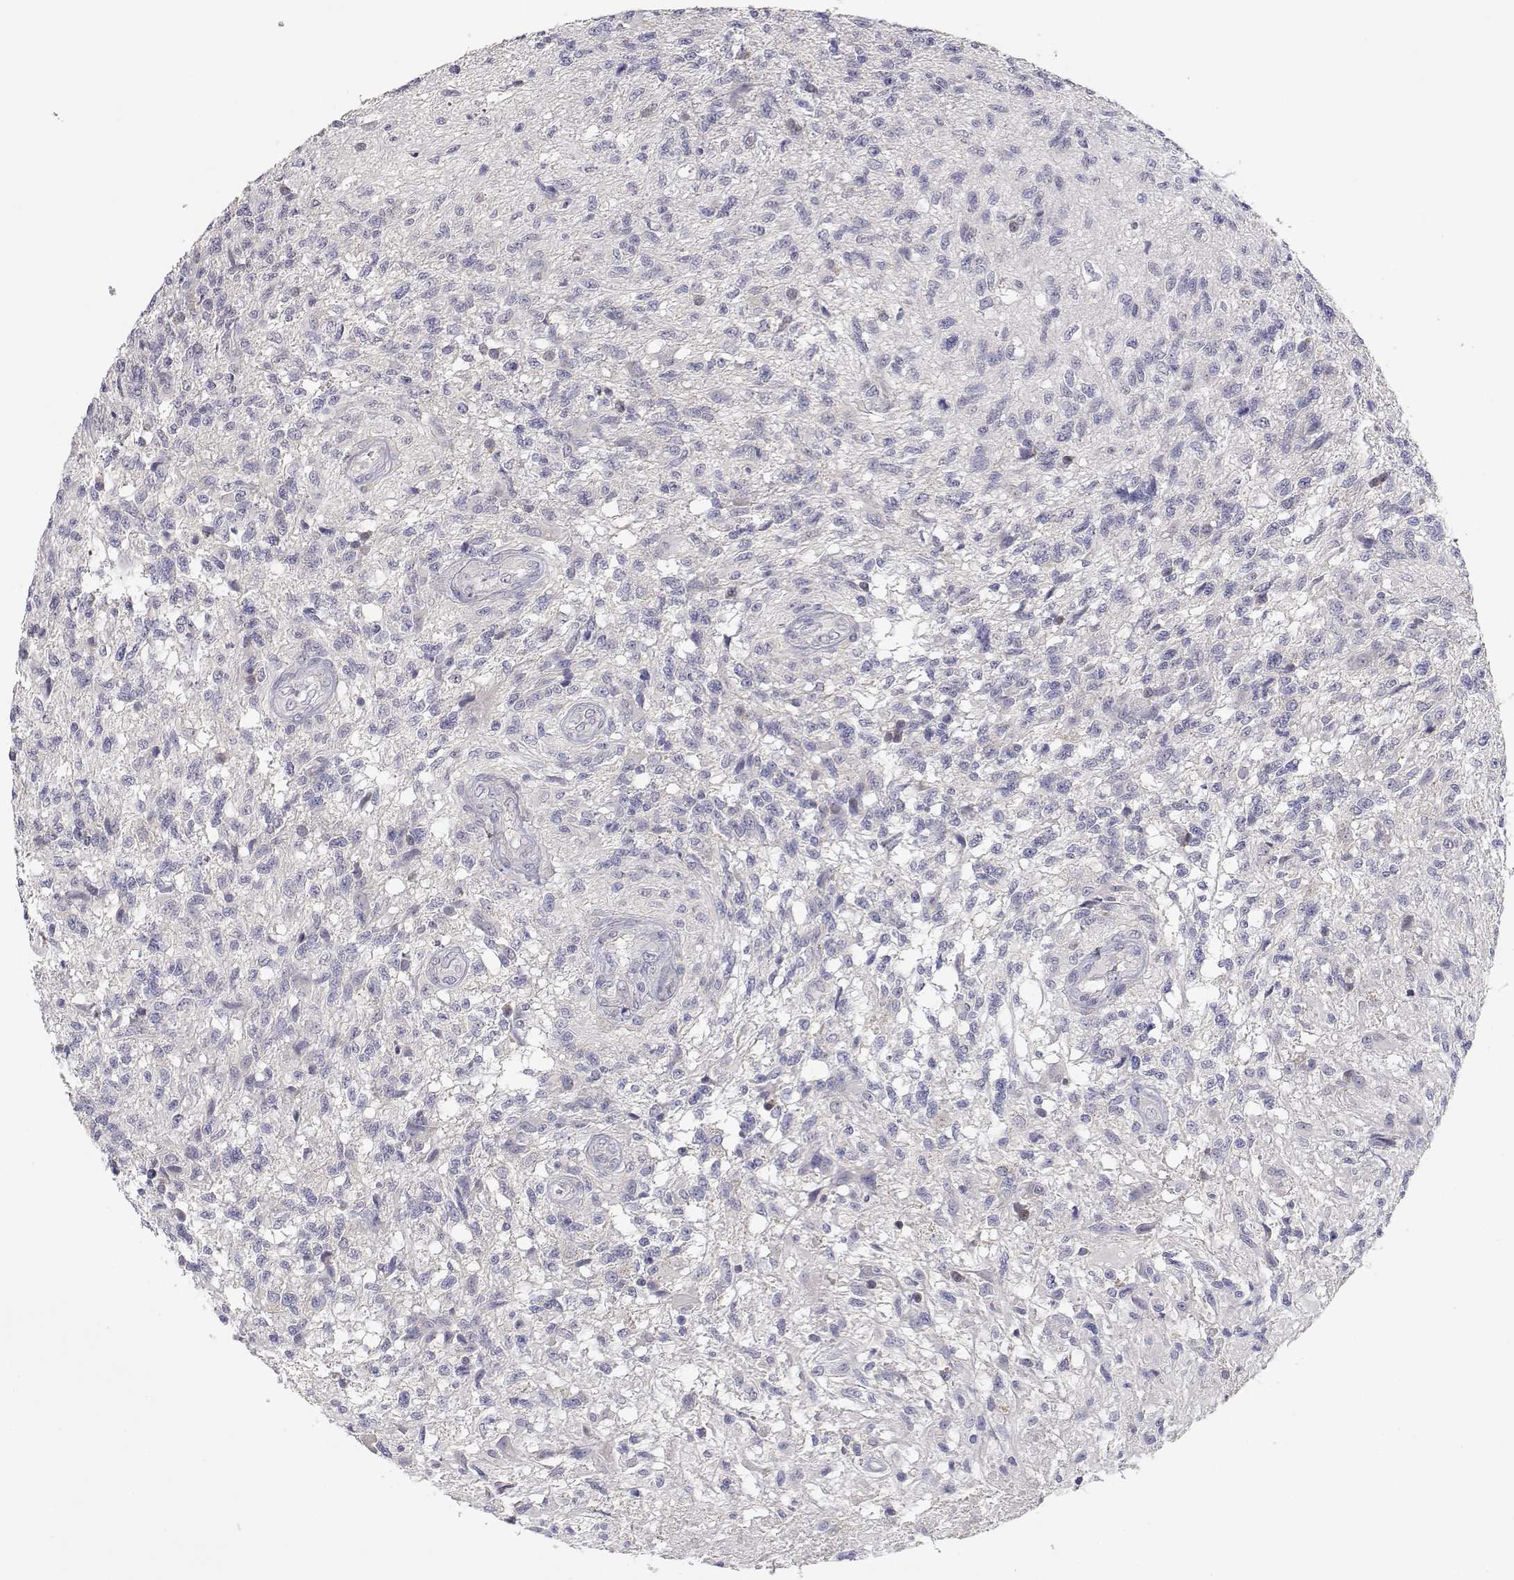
{"staining": {"intensity": "negative", "quantity": "none", "location": "none"}, "tissue": "glioma", "cell_type": "Tumor cells", "image_type": "cancer", "snomed": [{"axis": "morphology", "description": "Glioma, malignant, High grade"}, {"axis": "topography", "description": "Brain"}], "caption": "A micrograph of glioma stained for a protein exhibits no brown staining in tumor cells. (DAB (3,3'-diaminobenzidine) IHC visualized using brightfield microscopy, high magnification).", "gene": "ADA", "patient": {"sex": "male", "age": 56}}